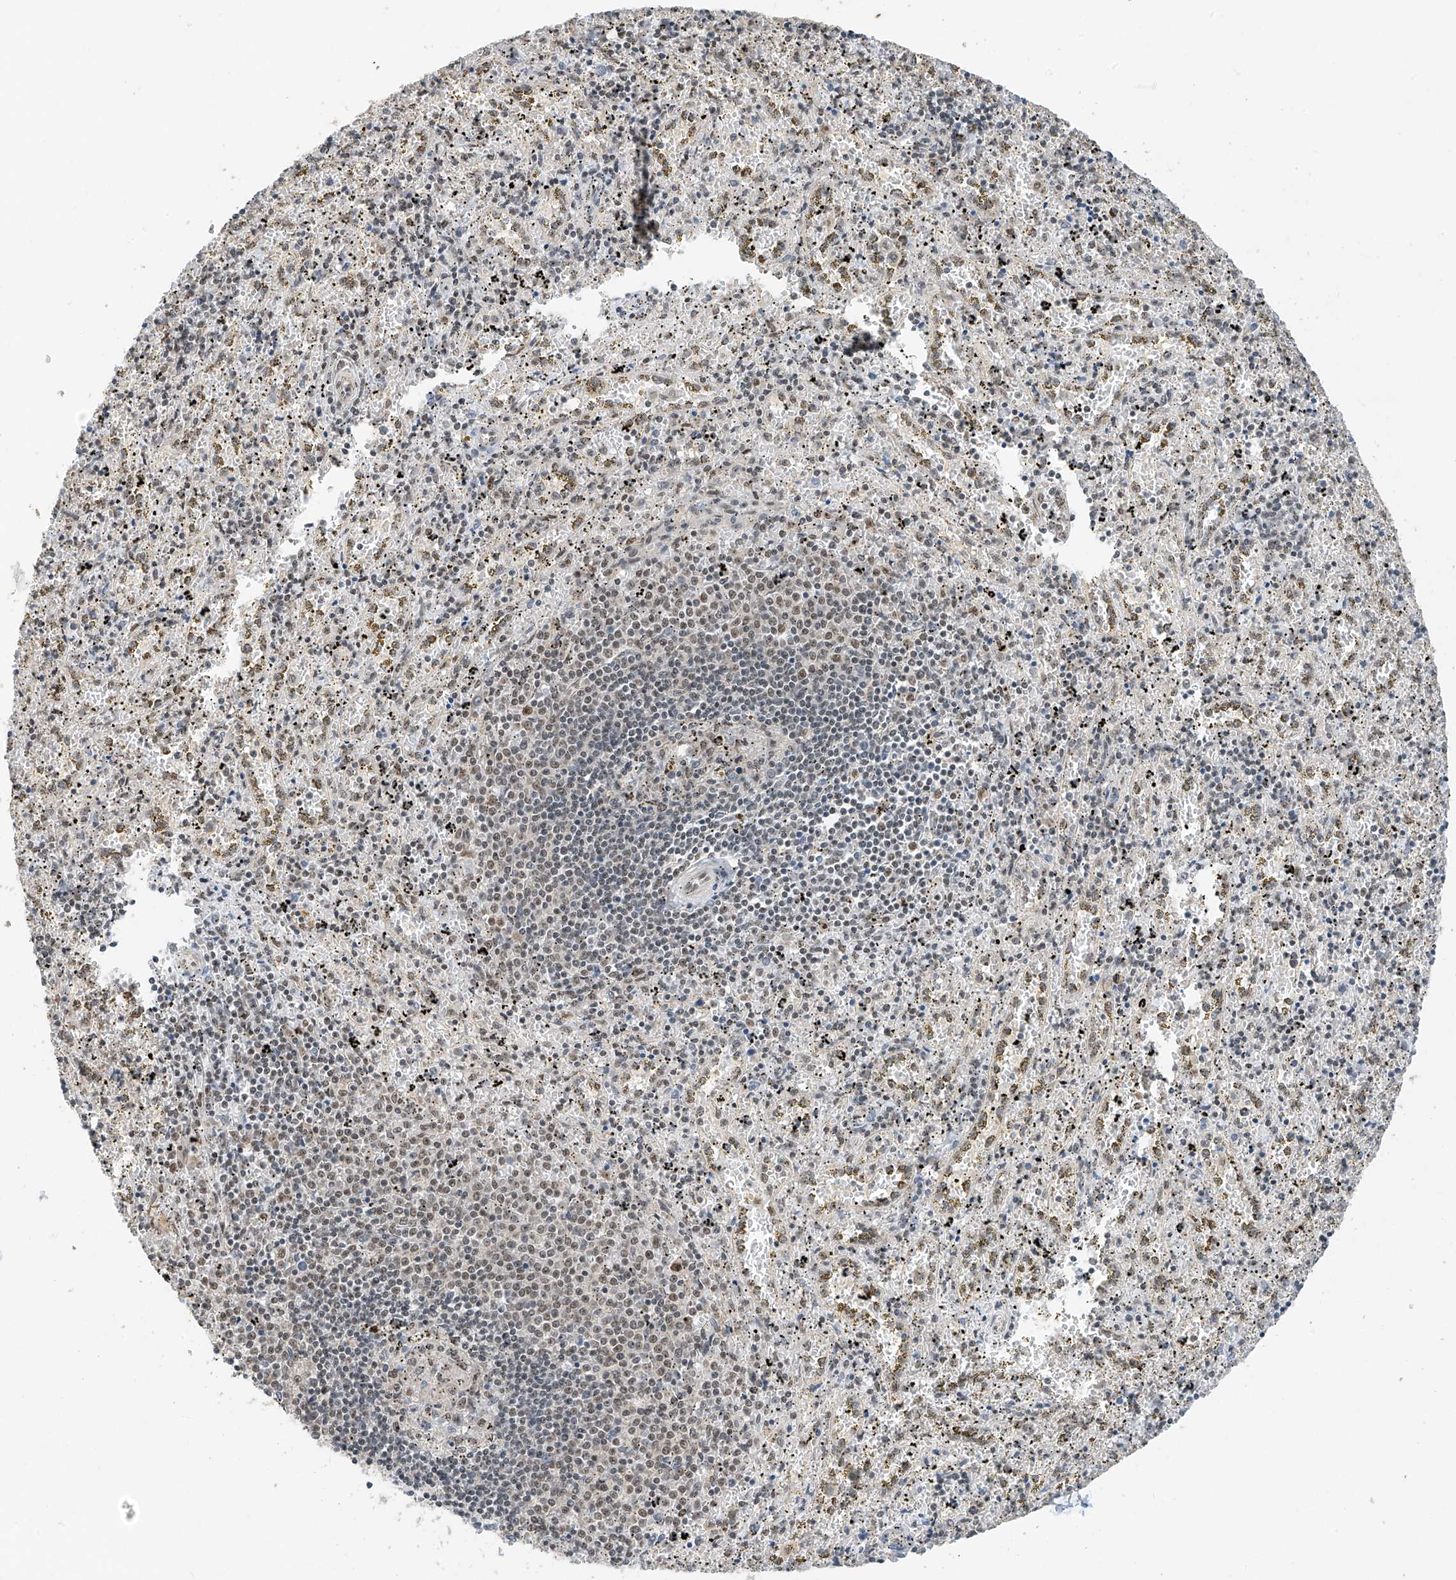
{"staining": {"intensity": "weak", "quantity": "25%-75%", "location": "nuclear"}, "tissue": "spleen", "cell_type": "Cells in red pulp", "image_type": "normal", "snomed": [{"axis": "morphology", "description": "Normal tissue, NOS"}, {"axis": "topography", "description": "Spleen"}], "caption": "Immunohistochemistry (DAB) staining of normal spleen demonstrates weak nuclear protein positivity in approximately 25%-75% of cells in red pulp. Nuclei are stained in blue.", "gene": "RPAIN", "patient": {"sex": "male", "age": 11}}